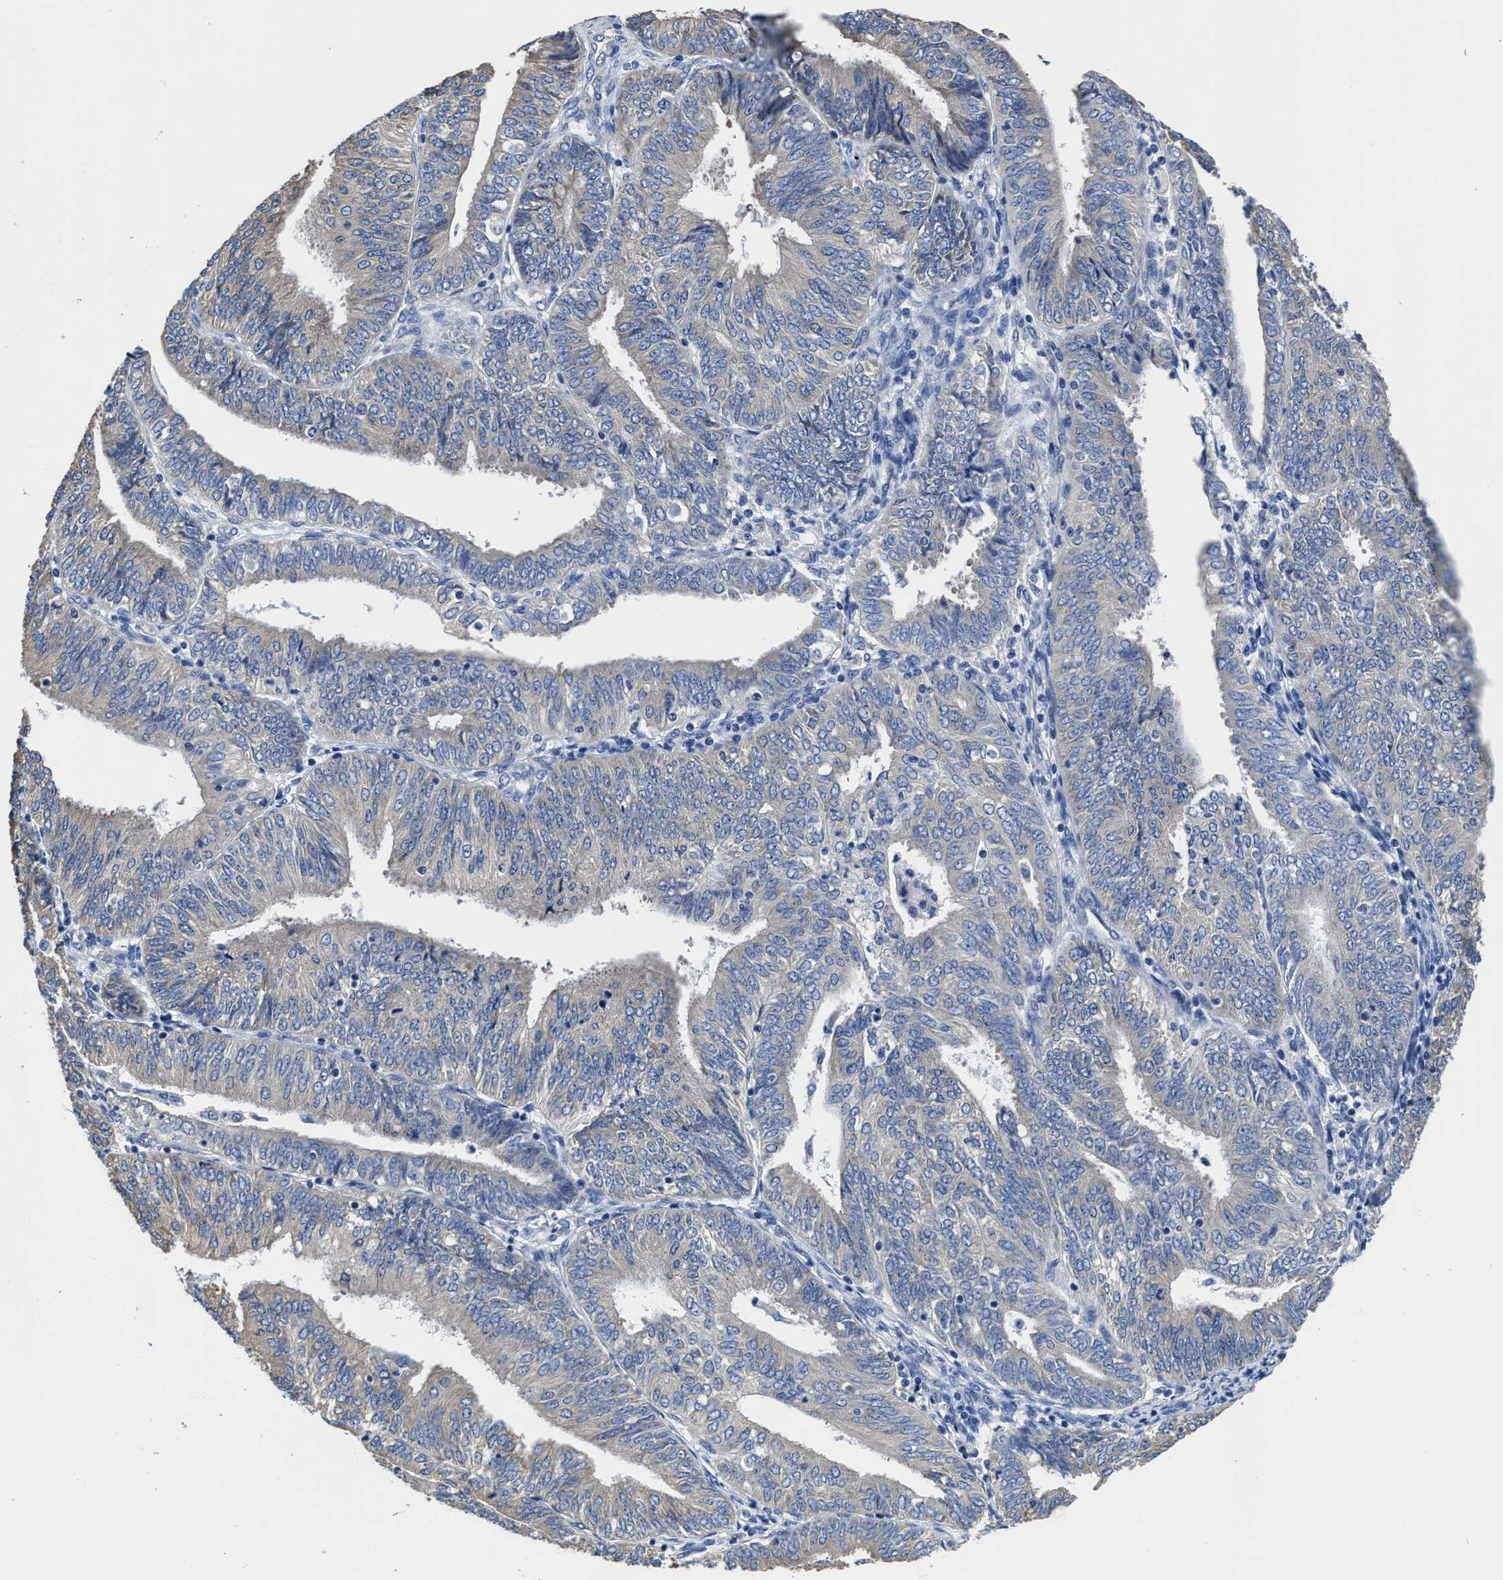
{"staining": {"intensity": "weak", "quantity": "<25%", "location": "cytoplasmic/membranous"}, "tissue": "endometrial cancer", "cell_type": "Tumor cells", "image_type": "cancer", "snomed": [{"axis": "morphology", "description": "Adenocarcinoma, NOS"}, {"axis": "topography", "description": "Endometrium"}], "caption": "DAB (3,3'-diaminobenzidine) immunohistochemical staining of human endometrial adenocarcinoma displays no significant positivity in tumor cells.", "gene": "SRPK2", "patient": {"sex": "female", "age": 58}}